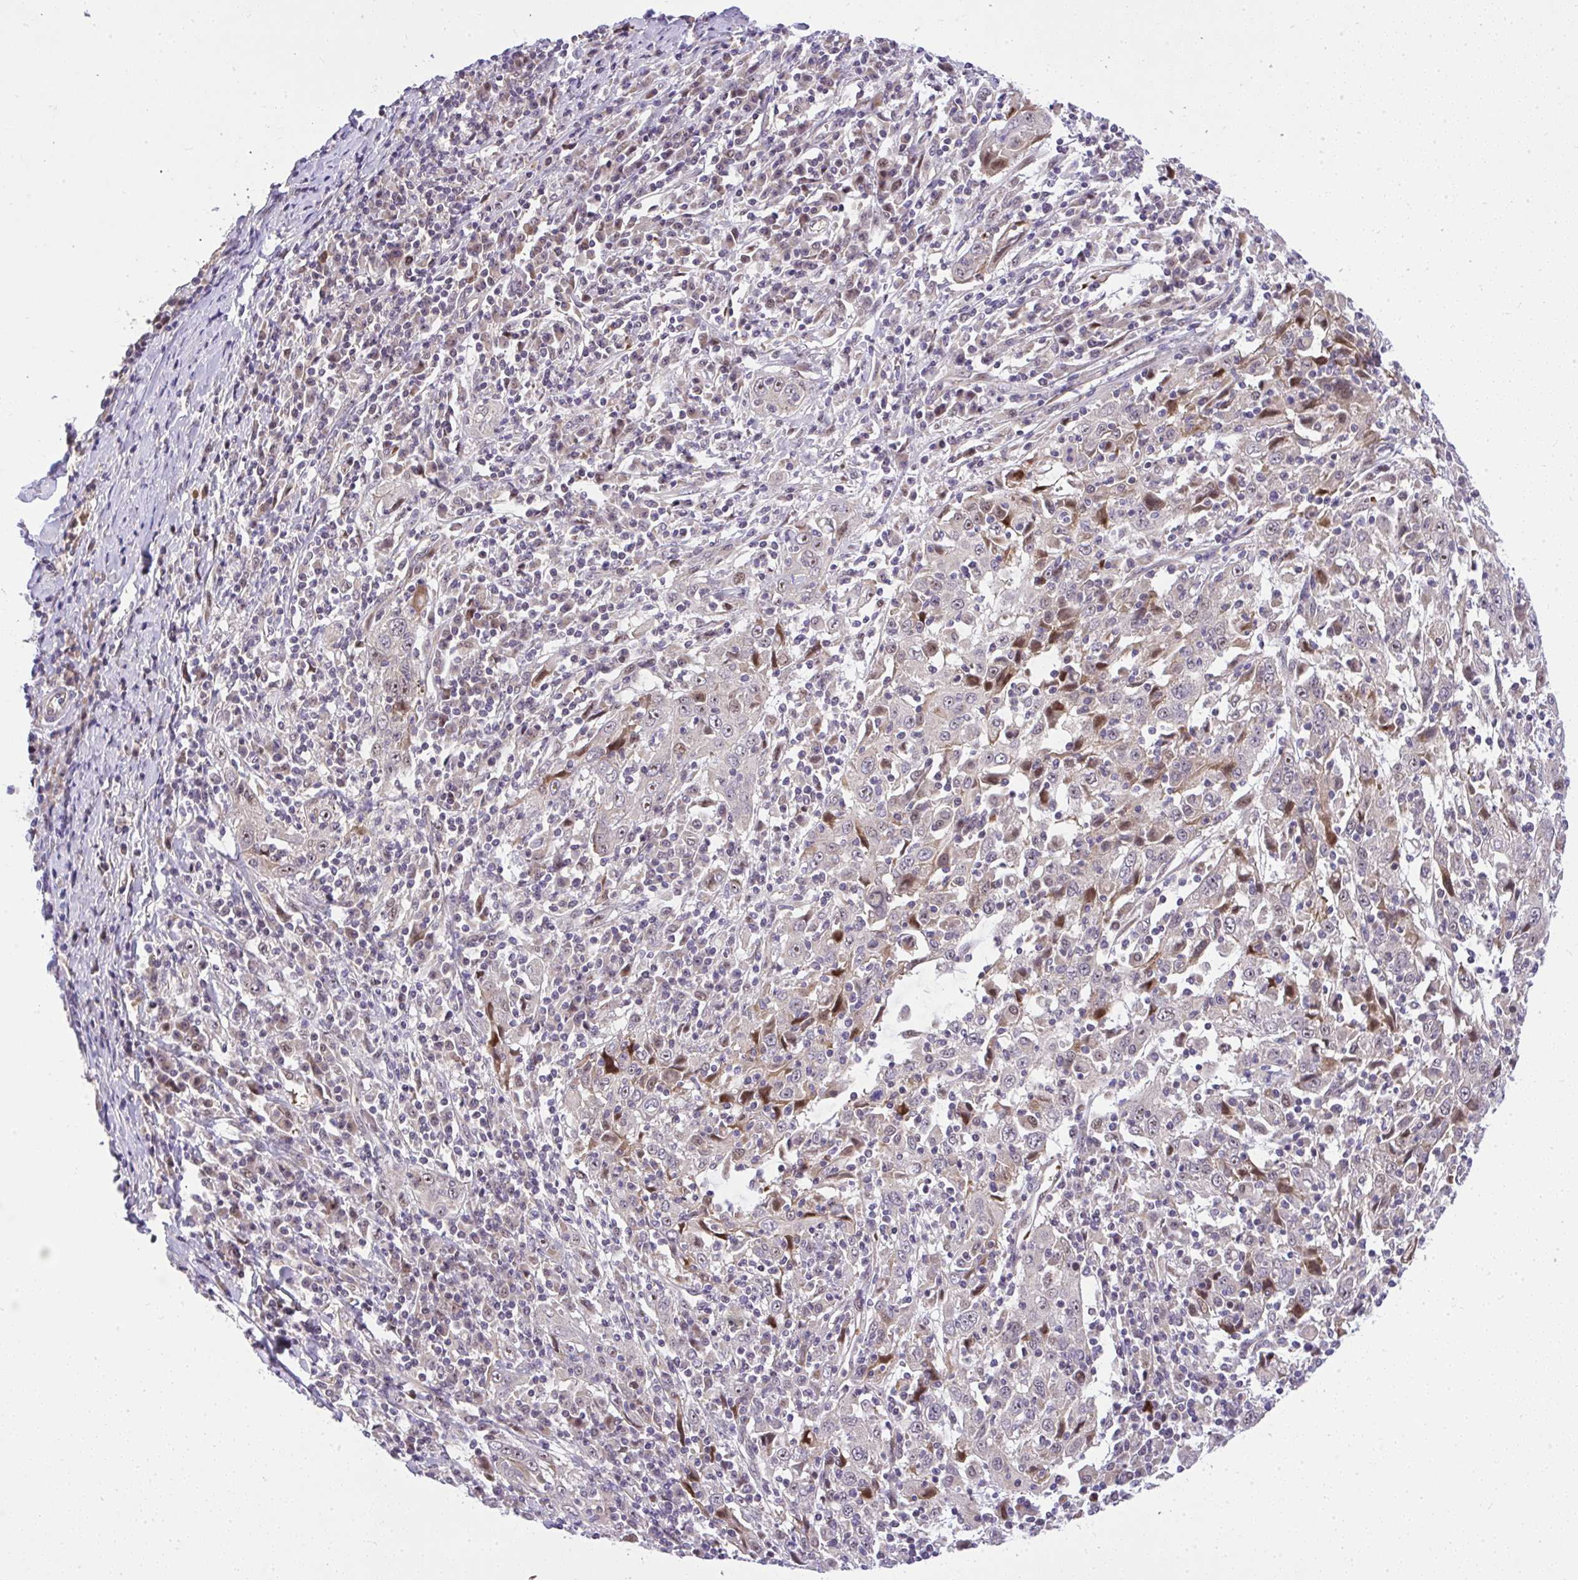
{"staining": {"intensity": "weak", "quantity": "<25%", "location": "cytoplasmic/membranous,nuclear"}, "tissue": "cervical cancer", "cell_type": "Tumor cells", "image_type": "cancer", "snomed": [{"axis": "morphology", "description": "Squamous cell carcinoma, NOS"}, {"axis": "topography", "description": "Cervix"}], "caption": "A micrograph of human cervical cancer is negative for staining in tumor cells. Nuclei are stained in blue.", "gene": "CHIA", "patient": {"sex": "female", "age": 46}}